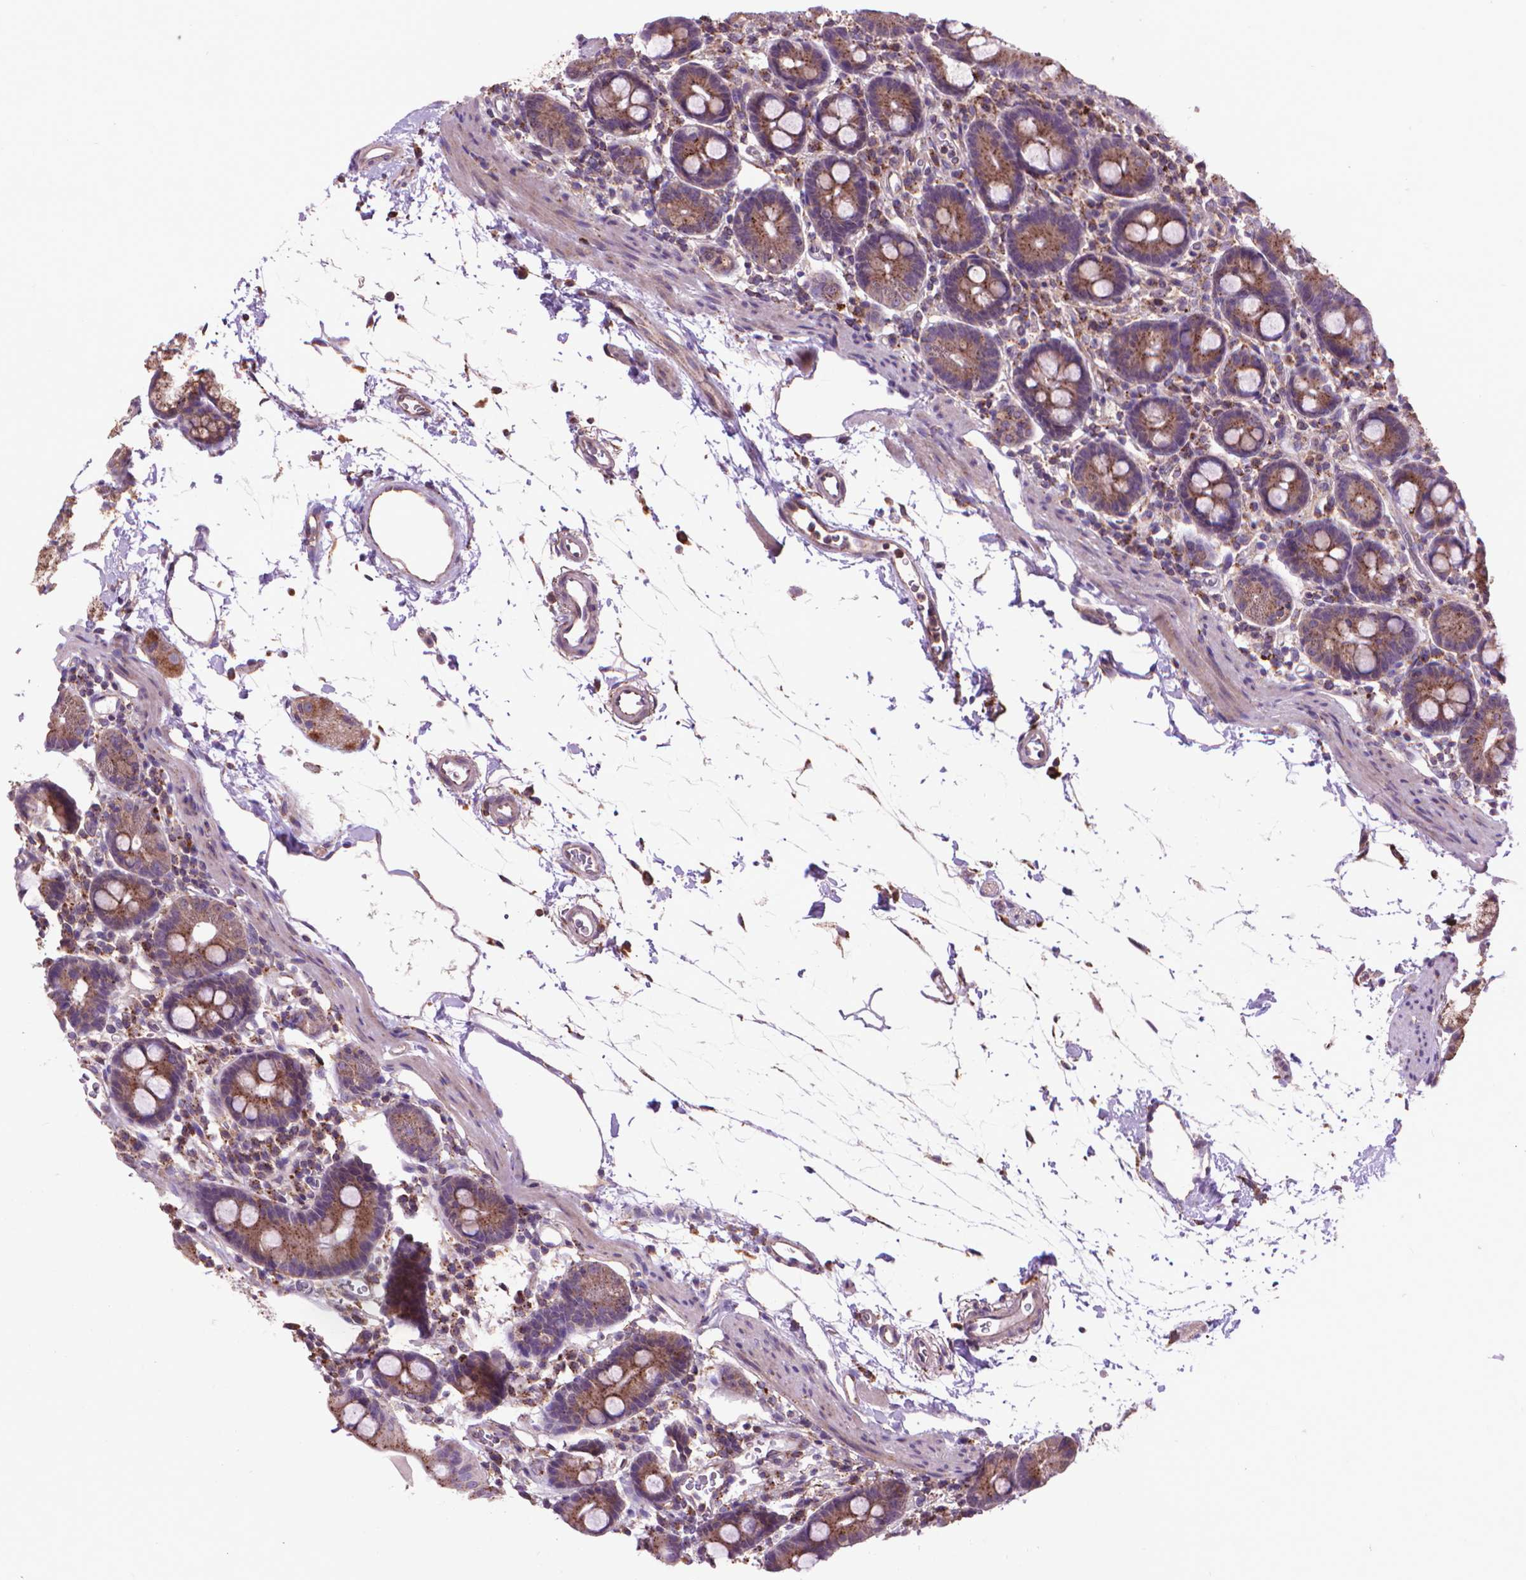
{"staining": {"intensity": "strong", "quantity": ">75%", "location": "cytoplasmic/membranous"}, "tissue": "duodenum", "cell_type": "Glandular cells", "image_type": "normal", "snomed": [{"axis": "morphology", "description": "Normal tissue, NOS"}, {"axis": "topography", "description": "Duodenum"}], "caption": "Immunohistochemical staining of benign human duodenum reveals high levels of strong cytoplasmic/membranous positivity in about >75% of glandular cells. The protein of interest is shown in brown color, while the nuclei are stained blue.", "gene": "GLB1", "patient": {"sex": "male", "age": 59}}